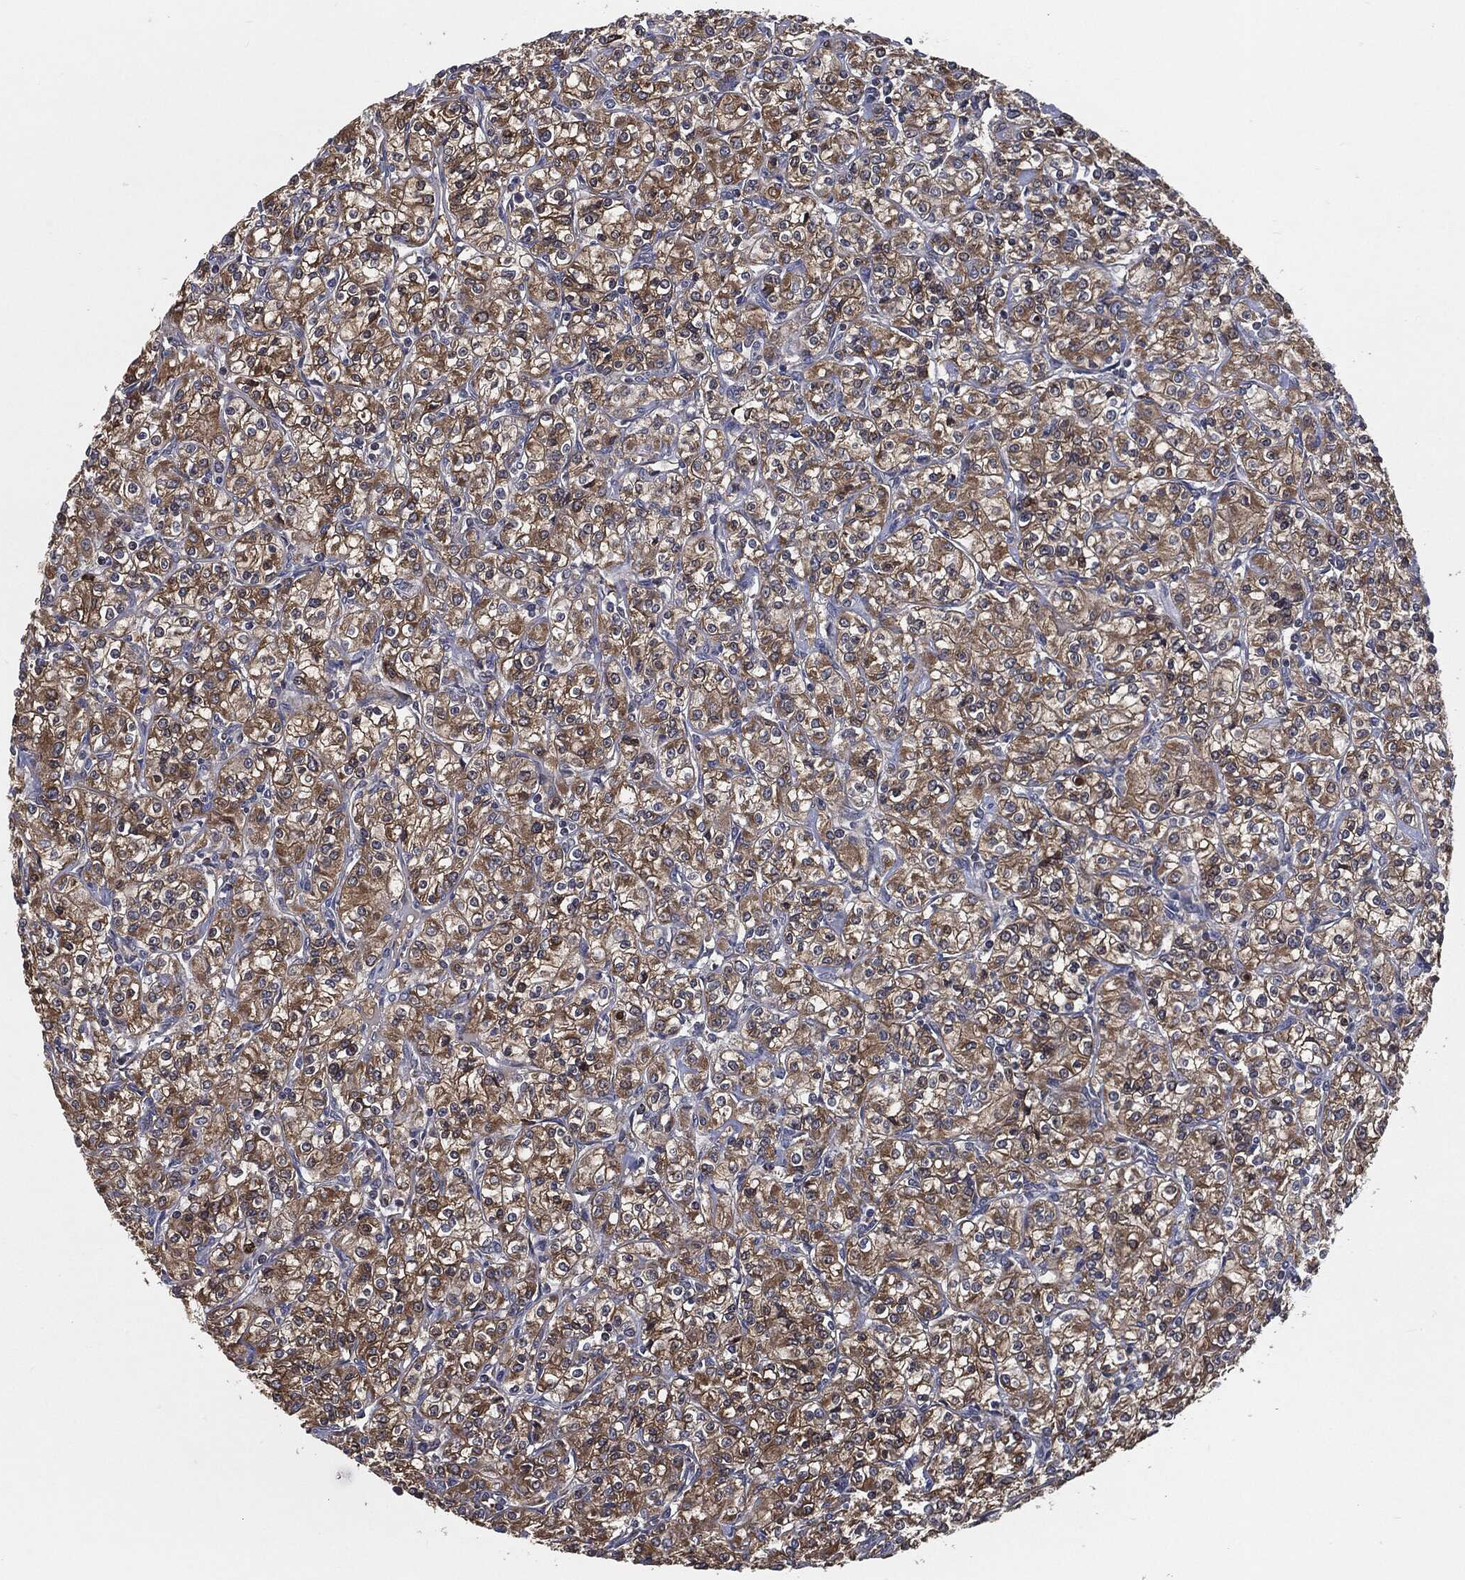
{"staining": {"intensity": "strong", "quantity": "25%-75%", "location": "cytoplasmic/membranous"}, "tissue": "renal cancer", "cell_type": "Tumor cells", "image_type": "cancer", "snomed": [{"axis": "morphology", "description": "Adenocarcinoma, NOS"}, {"axis": "topography", "description": "Kidney"}], "caption": "This is an image of IHC staining of adenocarcinoma (renal), which shows strong staining in the cytoplasmic/membranous of tumor cells.", "gene": "PRDX4", "patient": {"sex": "male", "age": 77}}